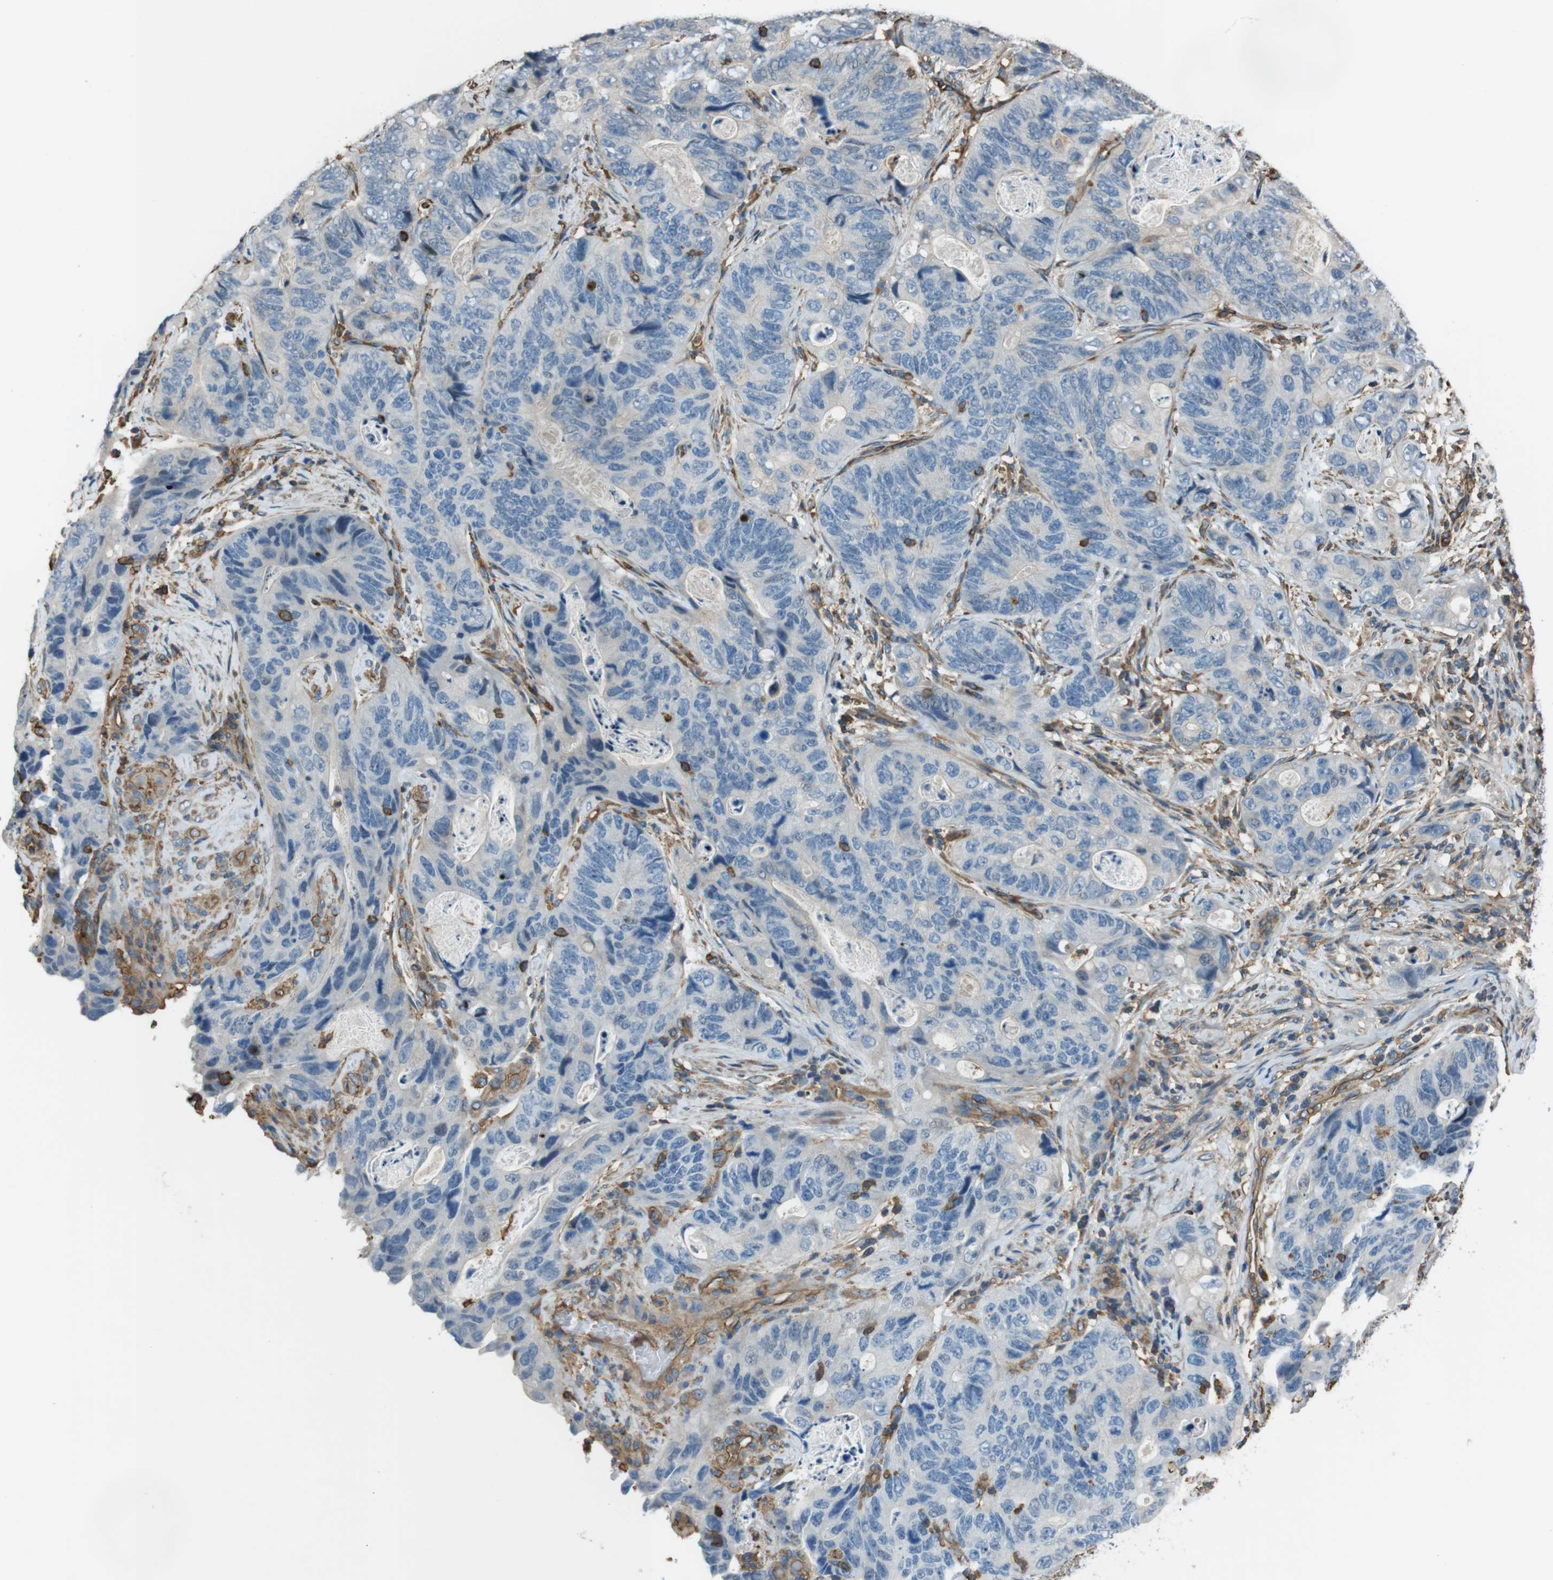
{"staining": {"intensity": "negative", "quantity": "none", "location": "none"}, "tissue": "stomach cancer", "cell_type": "Tumor cells", "image_type": "cancer", "snomed": [{"axis": "morphology", "description": "Adenocarcinoma, NOS"}, {"axis": "topography", "description": "Stomach"}], "caption": "Image shows no protein expression in tumor cells of stomach adenocarcinoma tissue.", "gene": "FCAR", "patient": {"sex": "female", "age": 89}}